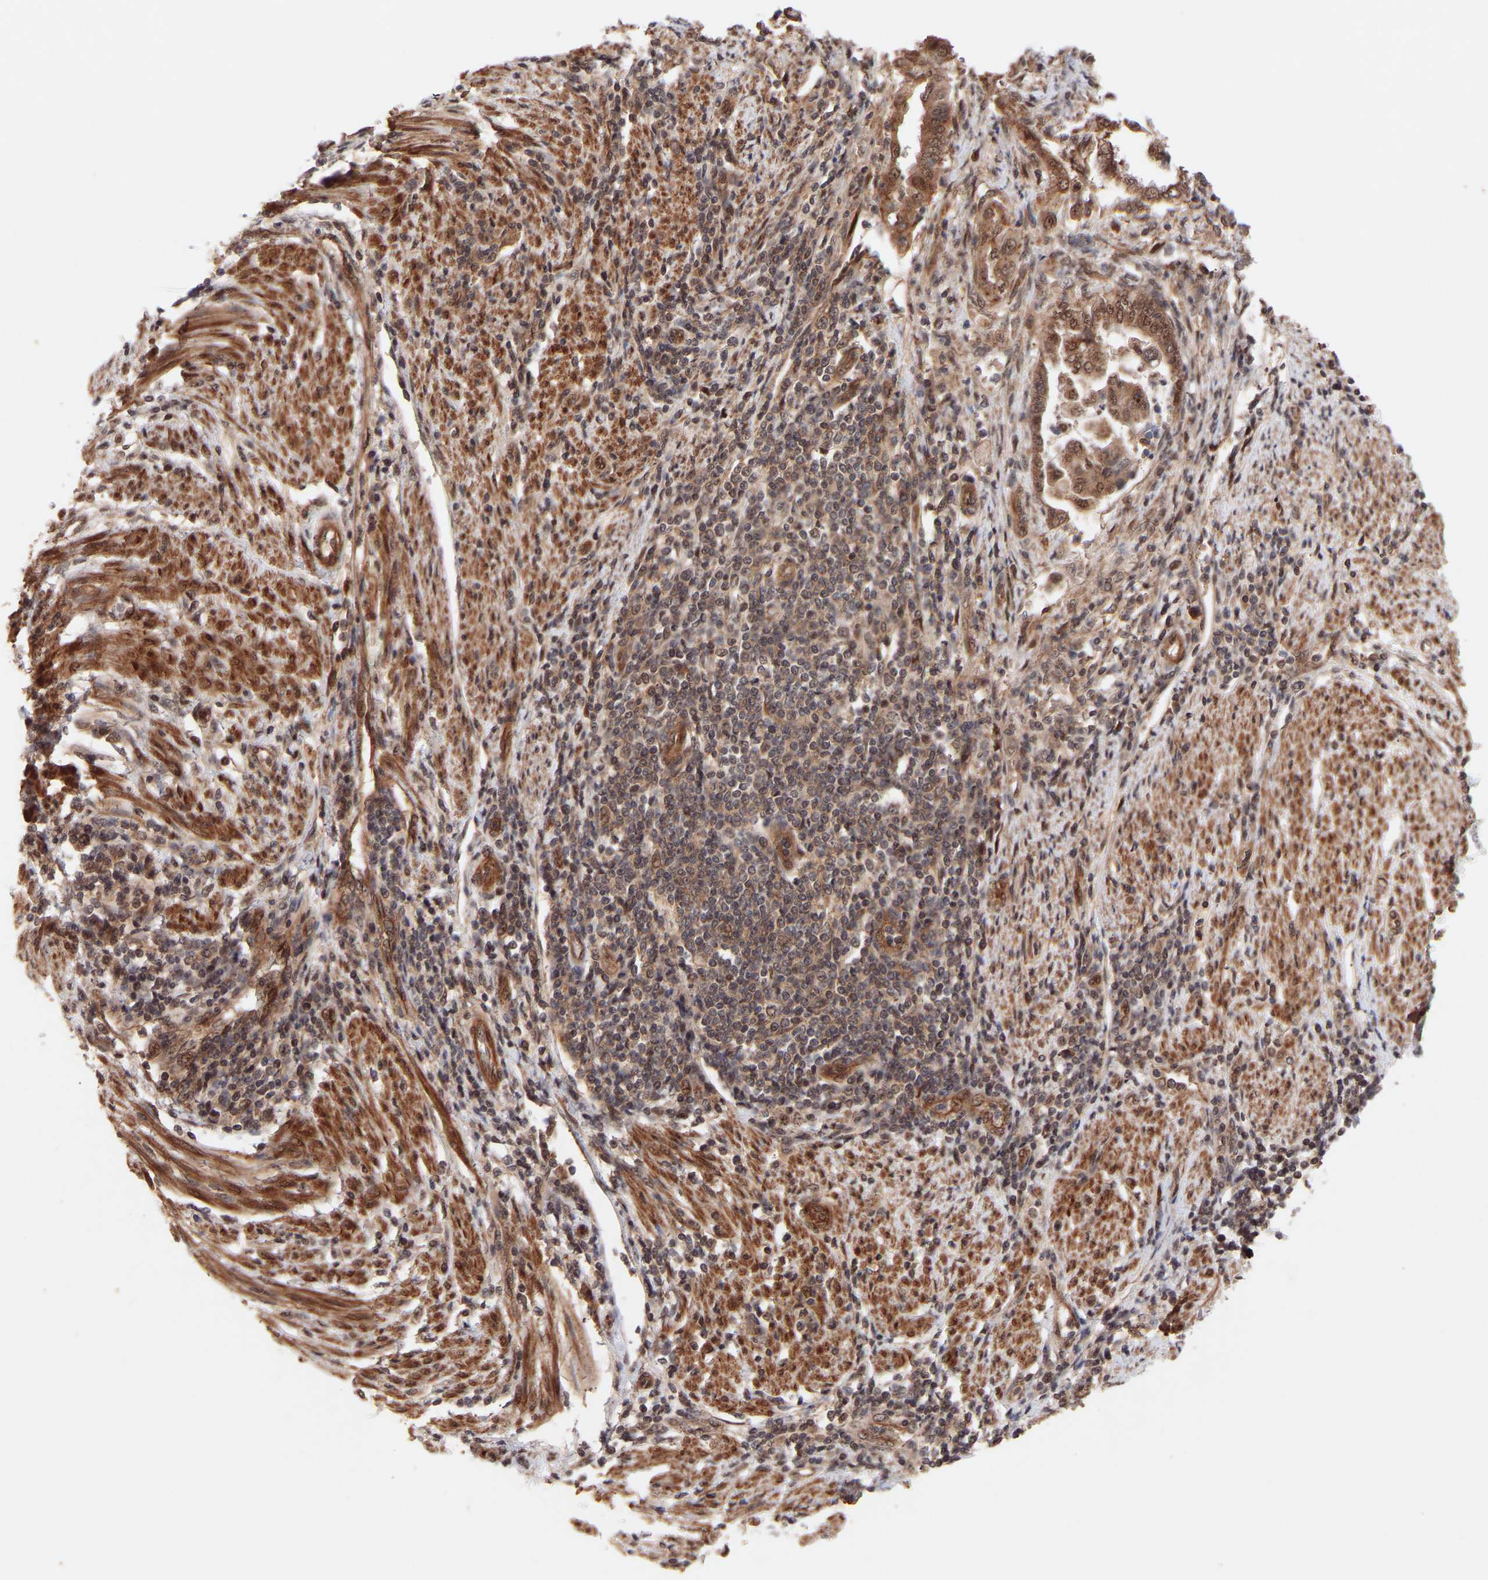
{"staining": {"intensity": "moderate", "quantity": ">75%", "location": "cytoplasmic/membranous,nuclear"}, "tissue": "endometrial cancer", "cell_type": "Tumor cells", "image_type": "cancer", "snomed": [{"axis": "morphology", "description": "Adenocarcinoma, NOS"}, {"axis": "topography", "description": "Uterus"}, {"axis": "topography", "description": "Endometrium"}], "caption": "A photomicrograph of endometrial adenocarcinoma stained for a protein shows moderate cytoplasmic/membranous and nuclear brown staining in tumor cells.", "gene": "PDLIM5", "patient": {"sex": "female", "age": 70}}